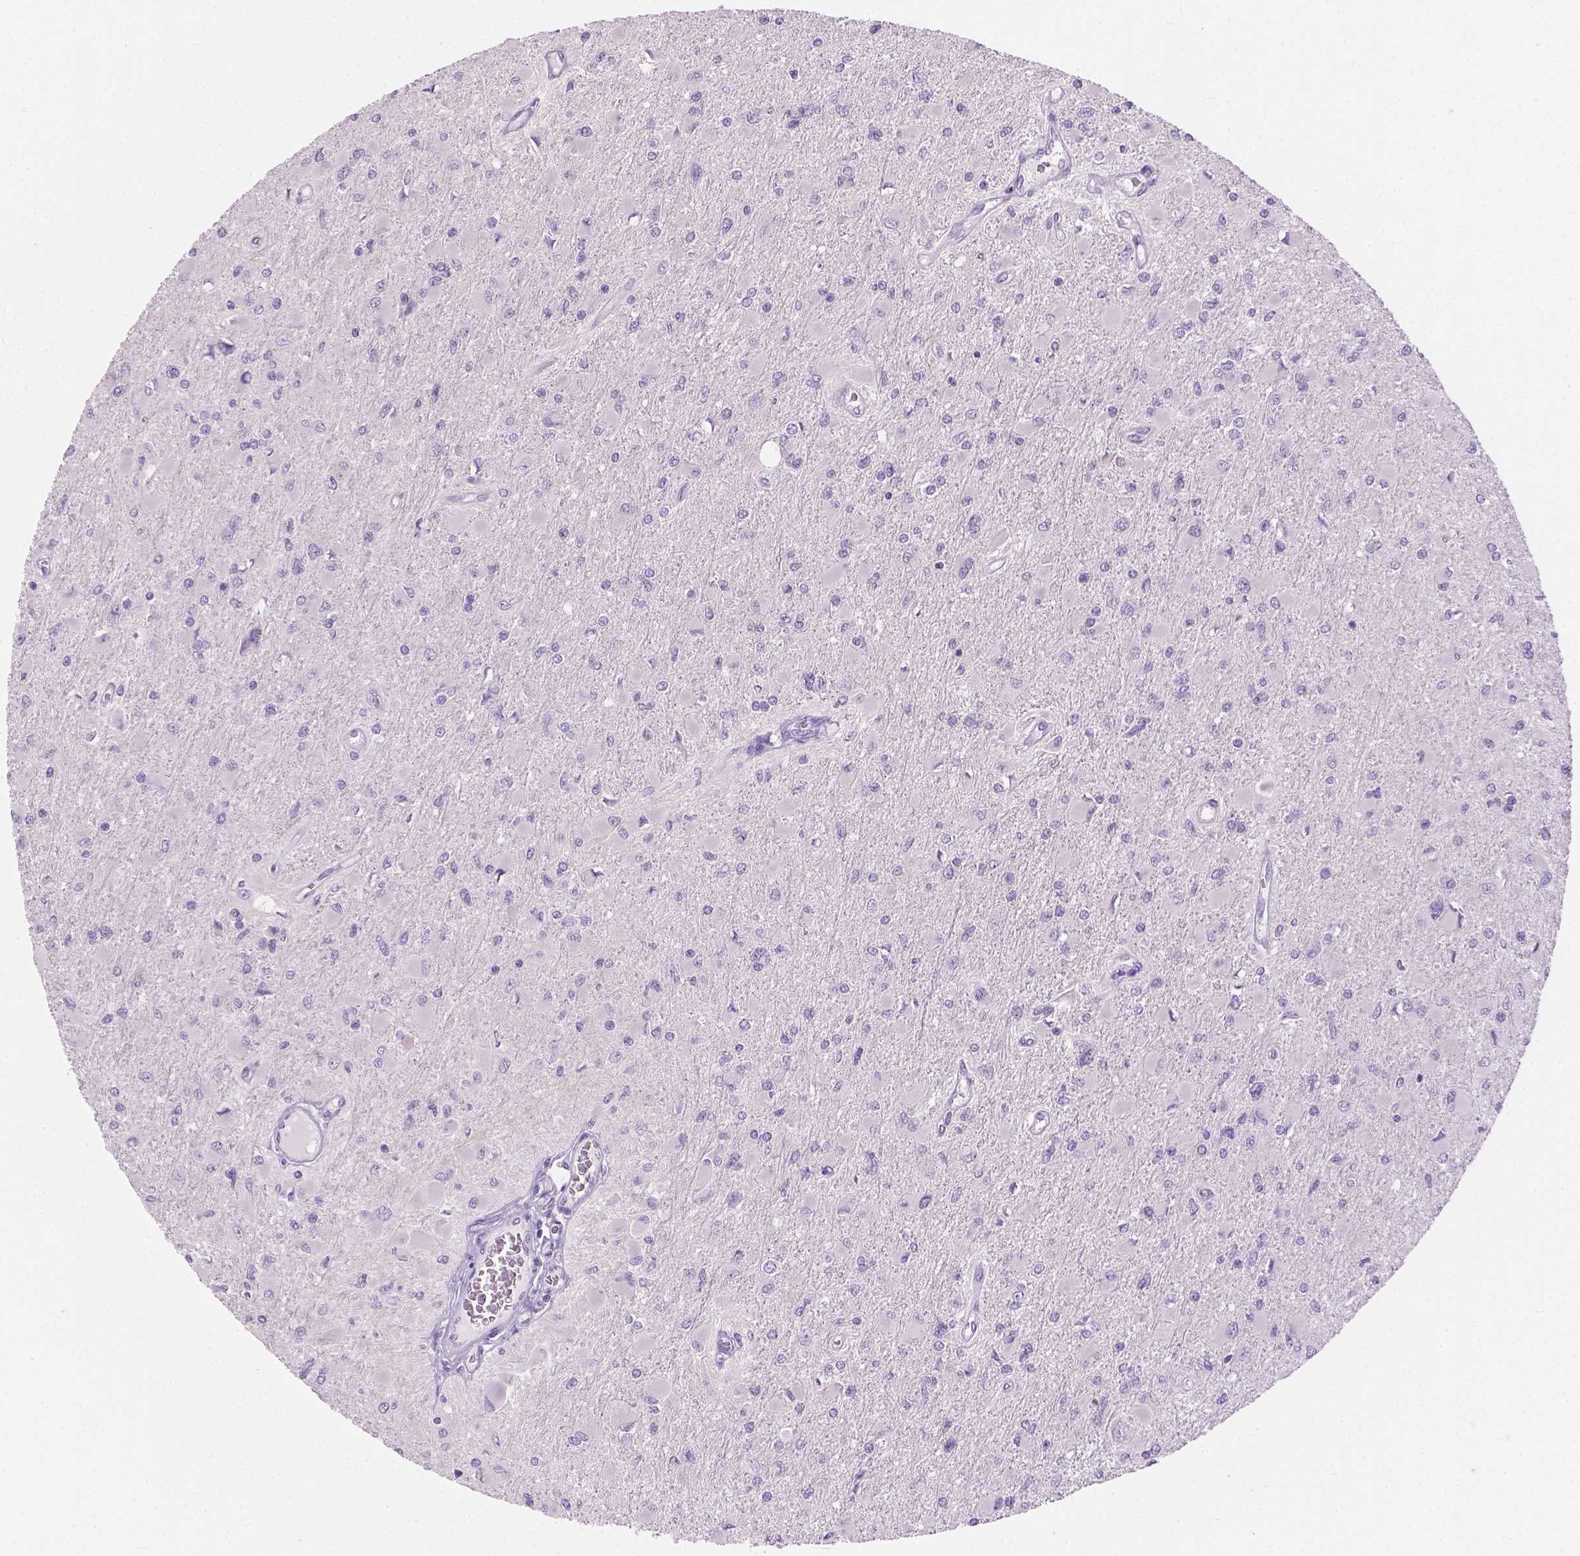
{"staining": {"intensity": "negative", "quantity": "none", "location": "none"}, "tissue": "glioma", "cell_type": "Tumor cells", "image_type": "cancer", "snomed": [{"axis": "morphology", "description": "Glioma, malignant, High grade"}, {"axis": "topography", "description": "Cerebral cortex"}], "caption": "There is no significant positivity in tumor cells of high-grade glioma (malignant).", "gene": "CYP24A1", "patient": {"sex": "female", "age": 36}}